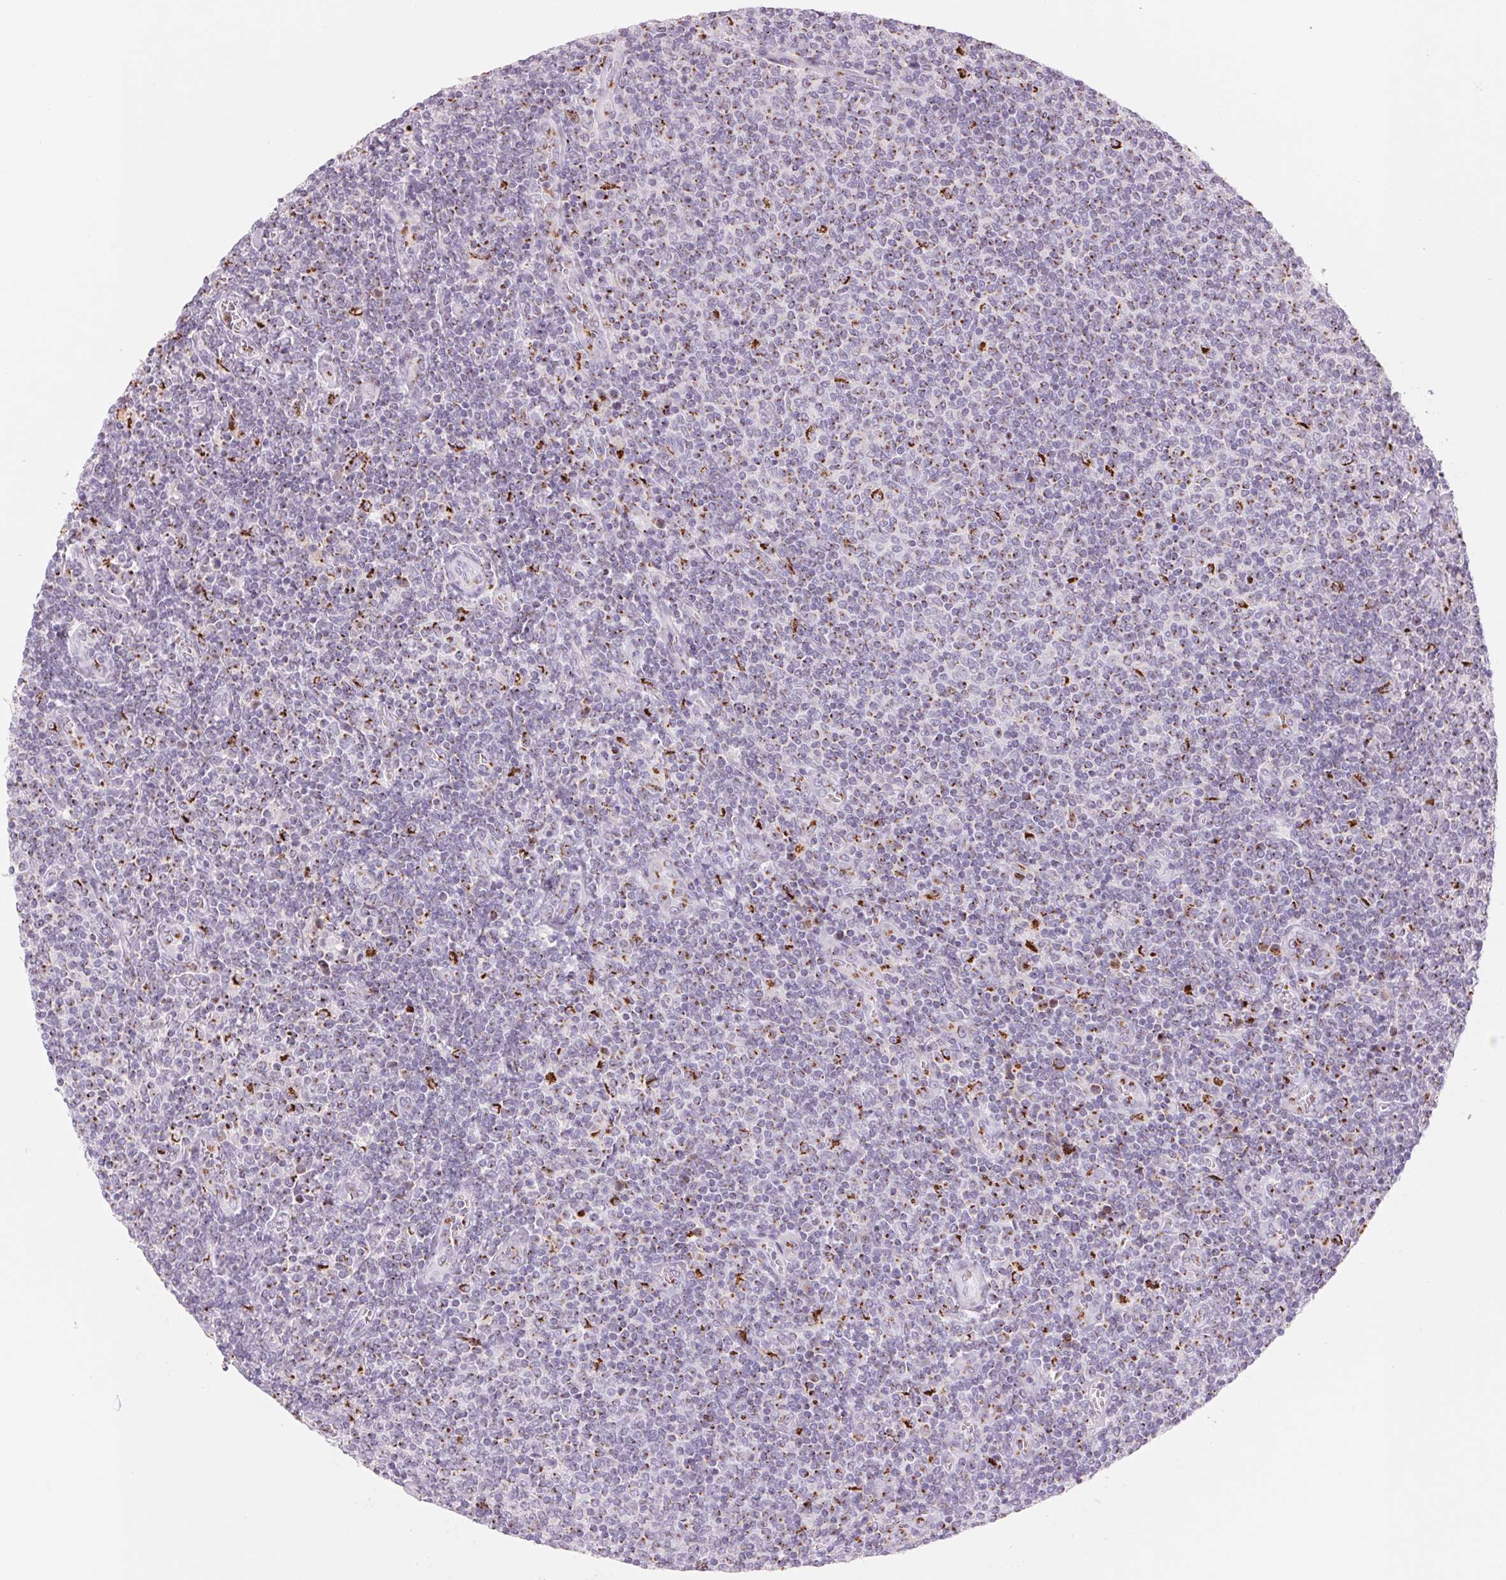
{"staining": {"intensity": "moderate", "quantity": "<25%", "location": "cytoplasmic/membranous"}, "tissue": "lymphoma", "cell_type": "Tumor cells", "image_type": "cancer", "snomed": [{"axis": "morphology", "description": "Malignant lymphoma, non-Hodgkin's type, Low grade"}, {"axis": "topography", "description": "Lymph node"}], "caption": "Low-grade malignant lymphoma, non-Hodgkin's type stained for a protein displays moderate cytoplasmic/membranous positivity in tumor cells. (IHC, brightfield microscopy, high magnification).", "gene": "GALNT7", "patient": {"sex": "male", "age": 52}}